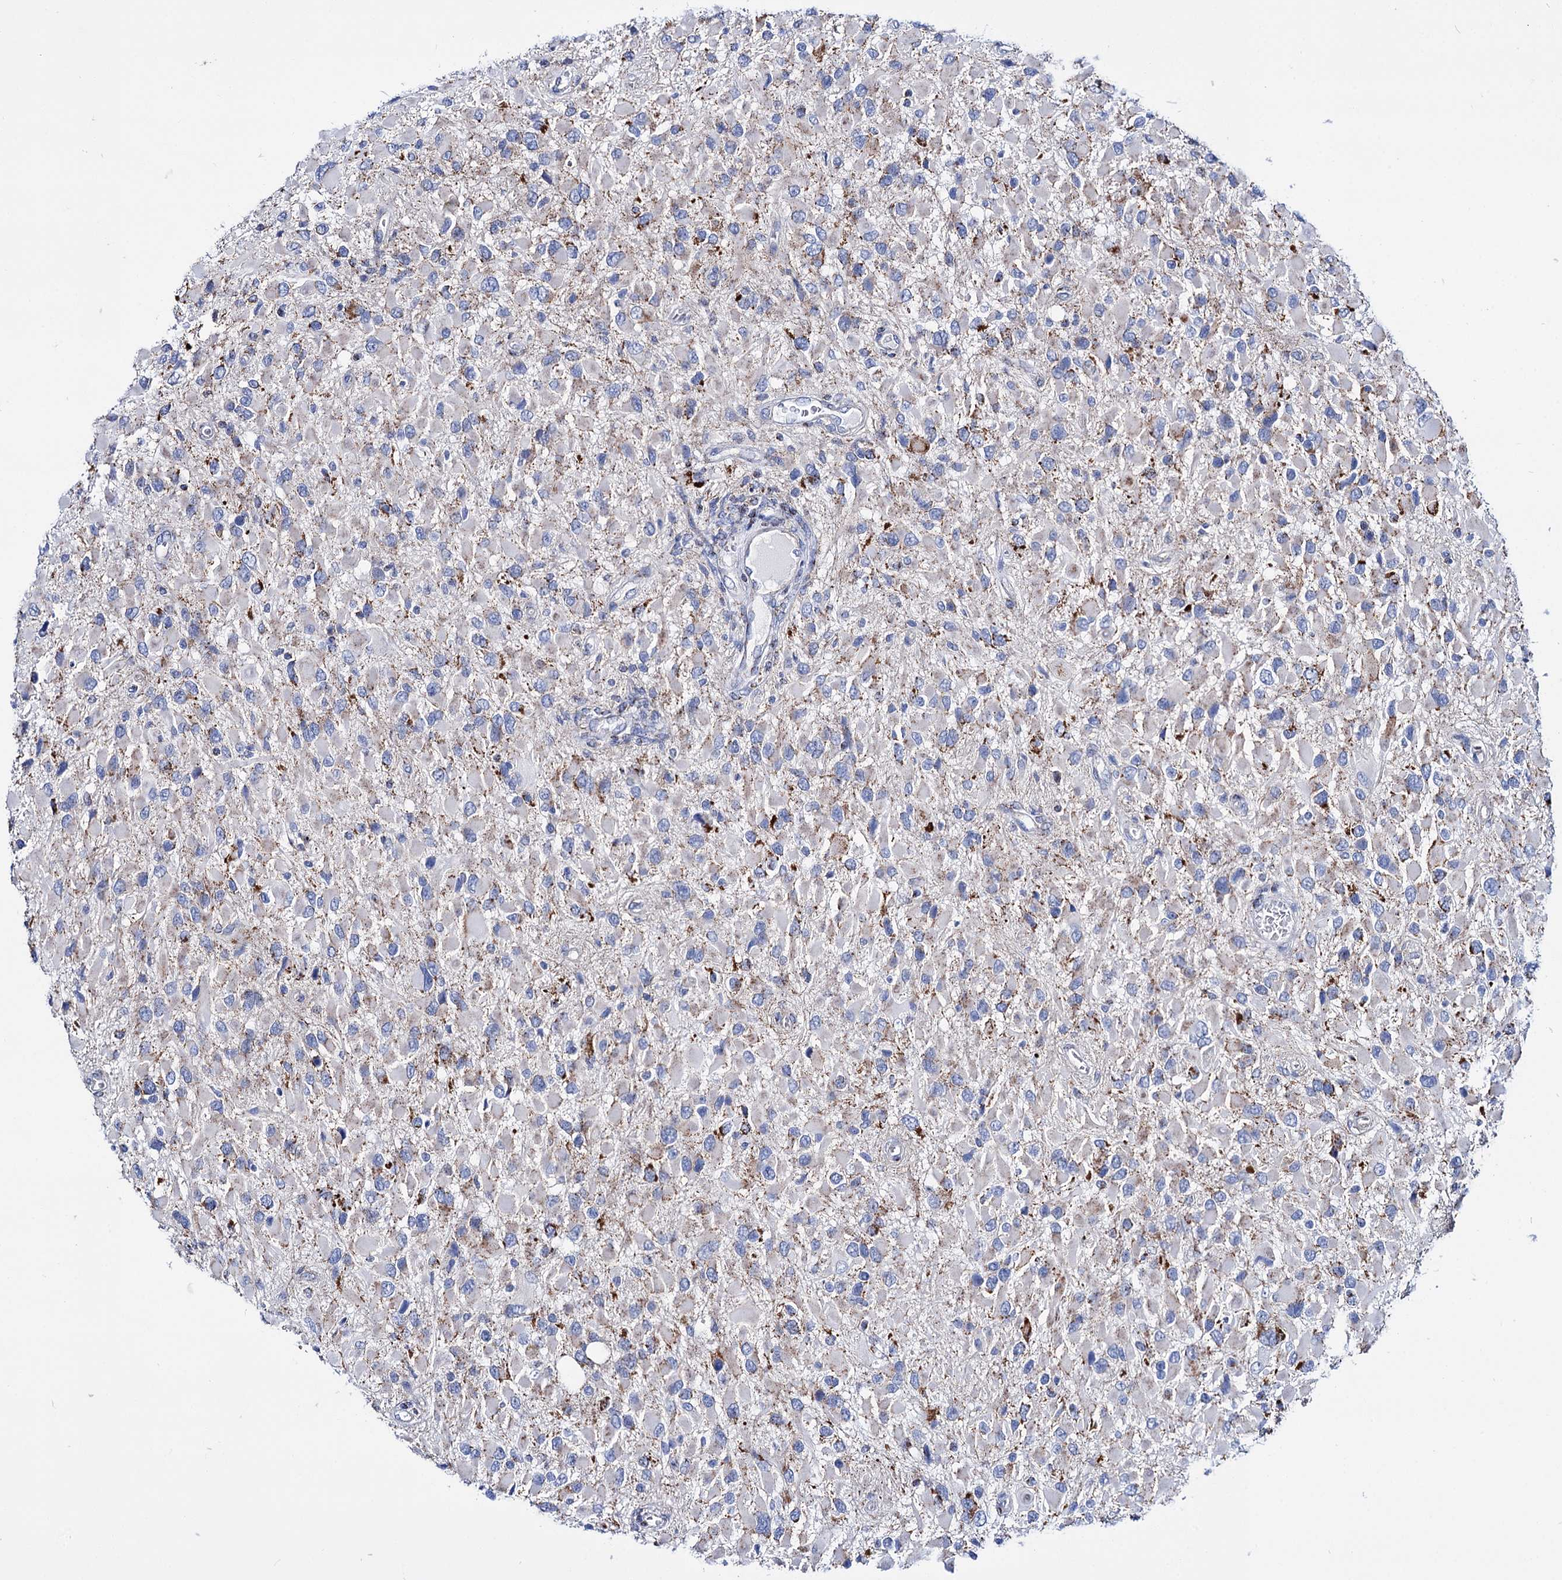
{"staining": {"intensity": "moderate", "quantity": "<25%", "location": "cytoplasmic/membranous"}, "tissue": "glioma", "cell_type": "Tumor cells", "image_type": "cancer", "snomed": [{"axis": "morphology", "description": "Glioma, malignant, High grade"}, {"axis": "topography", "description": "Brain"}], "caption": "Immunohistochemical staining of human glioma reveals low levels of moderate cytoplasmic/membranous protein positivity in about <25% of tumor cells.", "gene": "UBASH3B", "patient": {"sex": "male", "age": 53}}